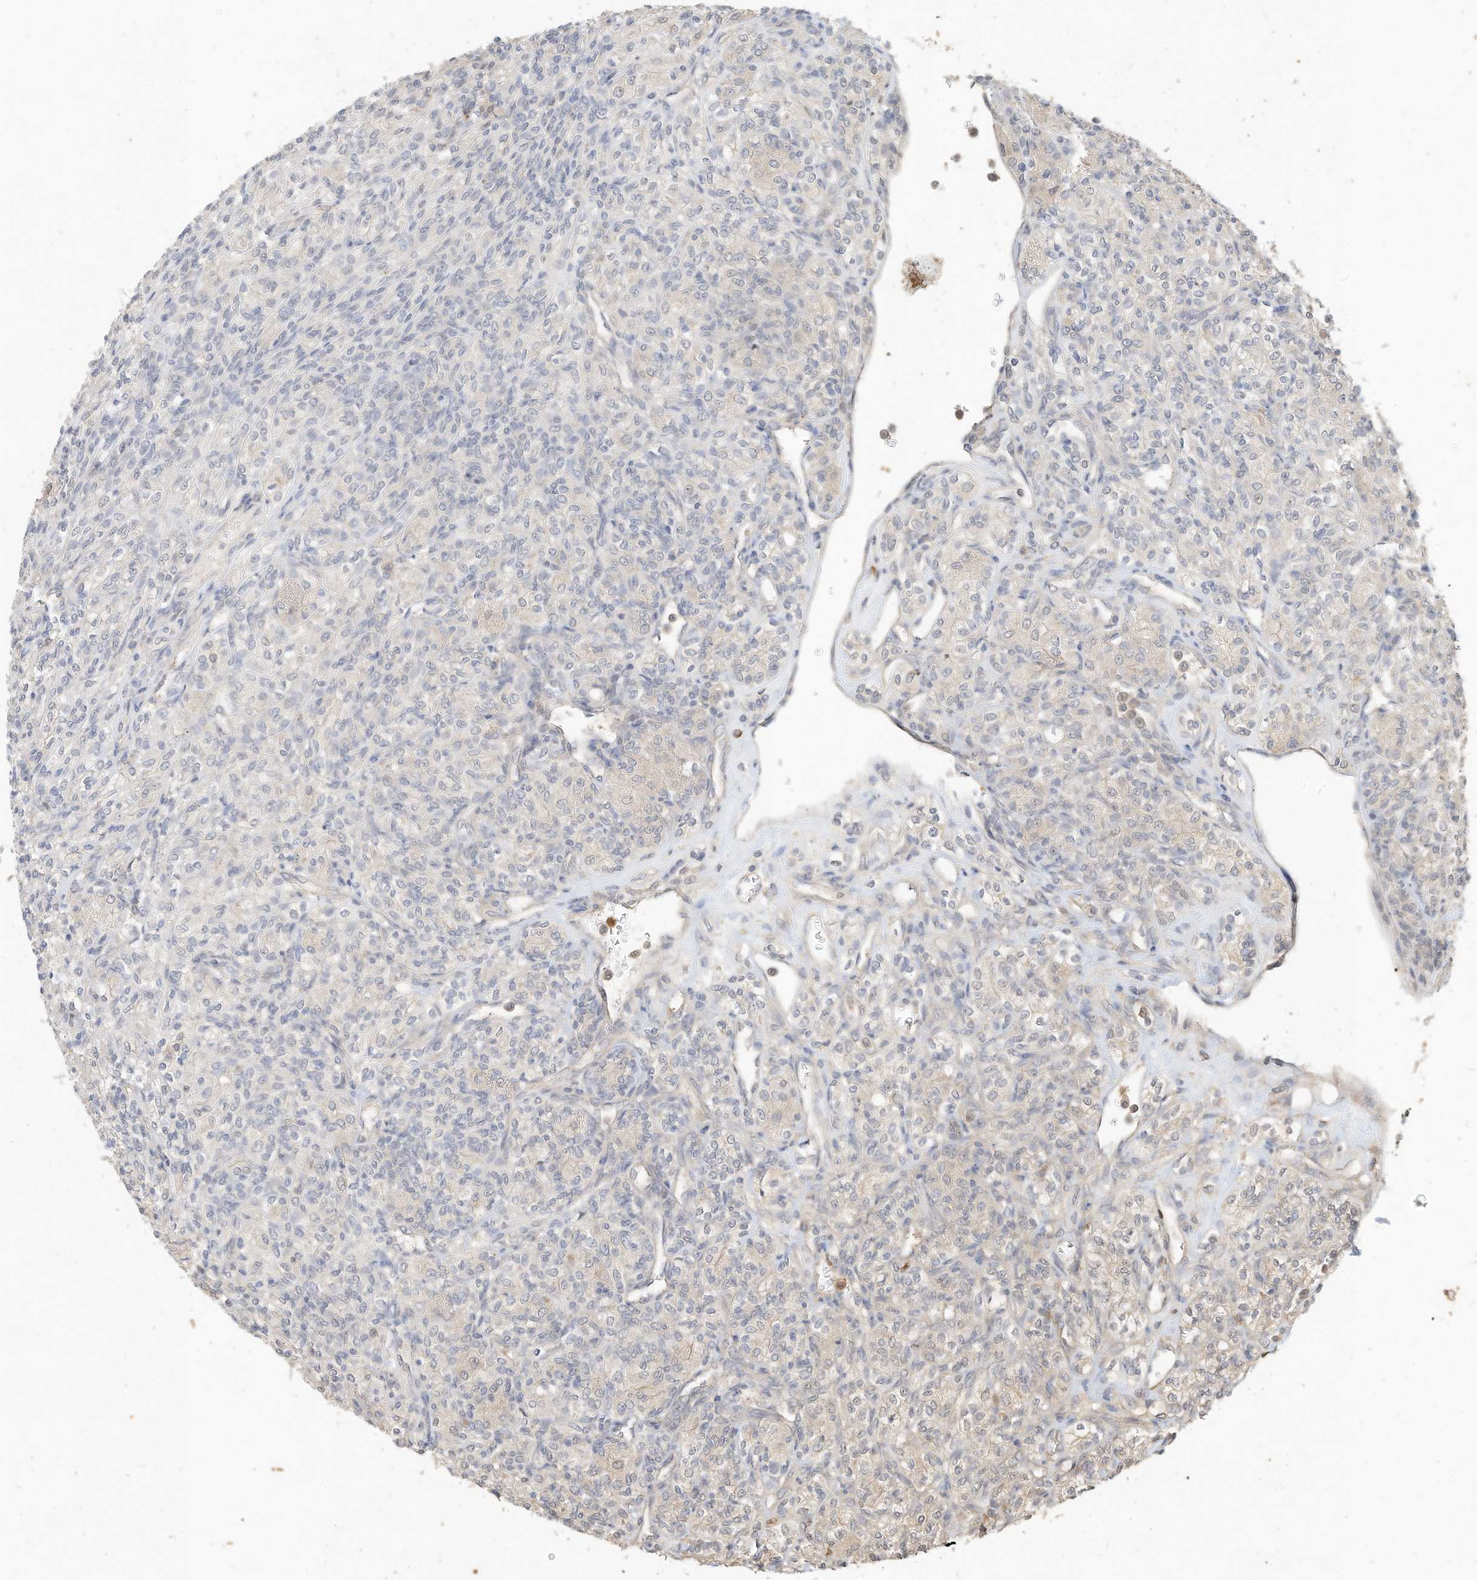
{"staining": {"intensity": "negative", "quantity": "none", "location": "none"}, "tissue": "renal cancer", "cell_type": "Tumor cells", "image_type": "cancer", "snomed": [{"axis": "morphology", "description": "Adenocarcinoma, NOS"}, {"axis": "topography", "description": "Kidney"}], "caption": "Immunohistochemical staining of human renal cancer (adenocarcinoma) reveals no significant staining in tumor cells.", "gene": "OFD1", "patient": {"sex": "male", "age": 77}}